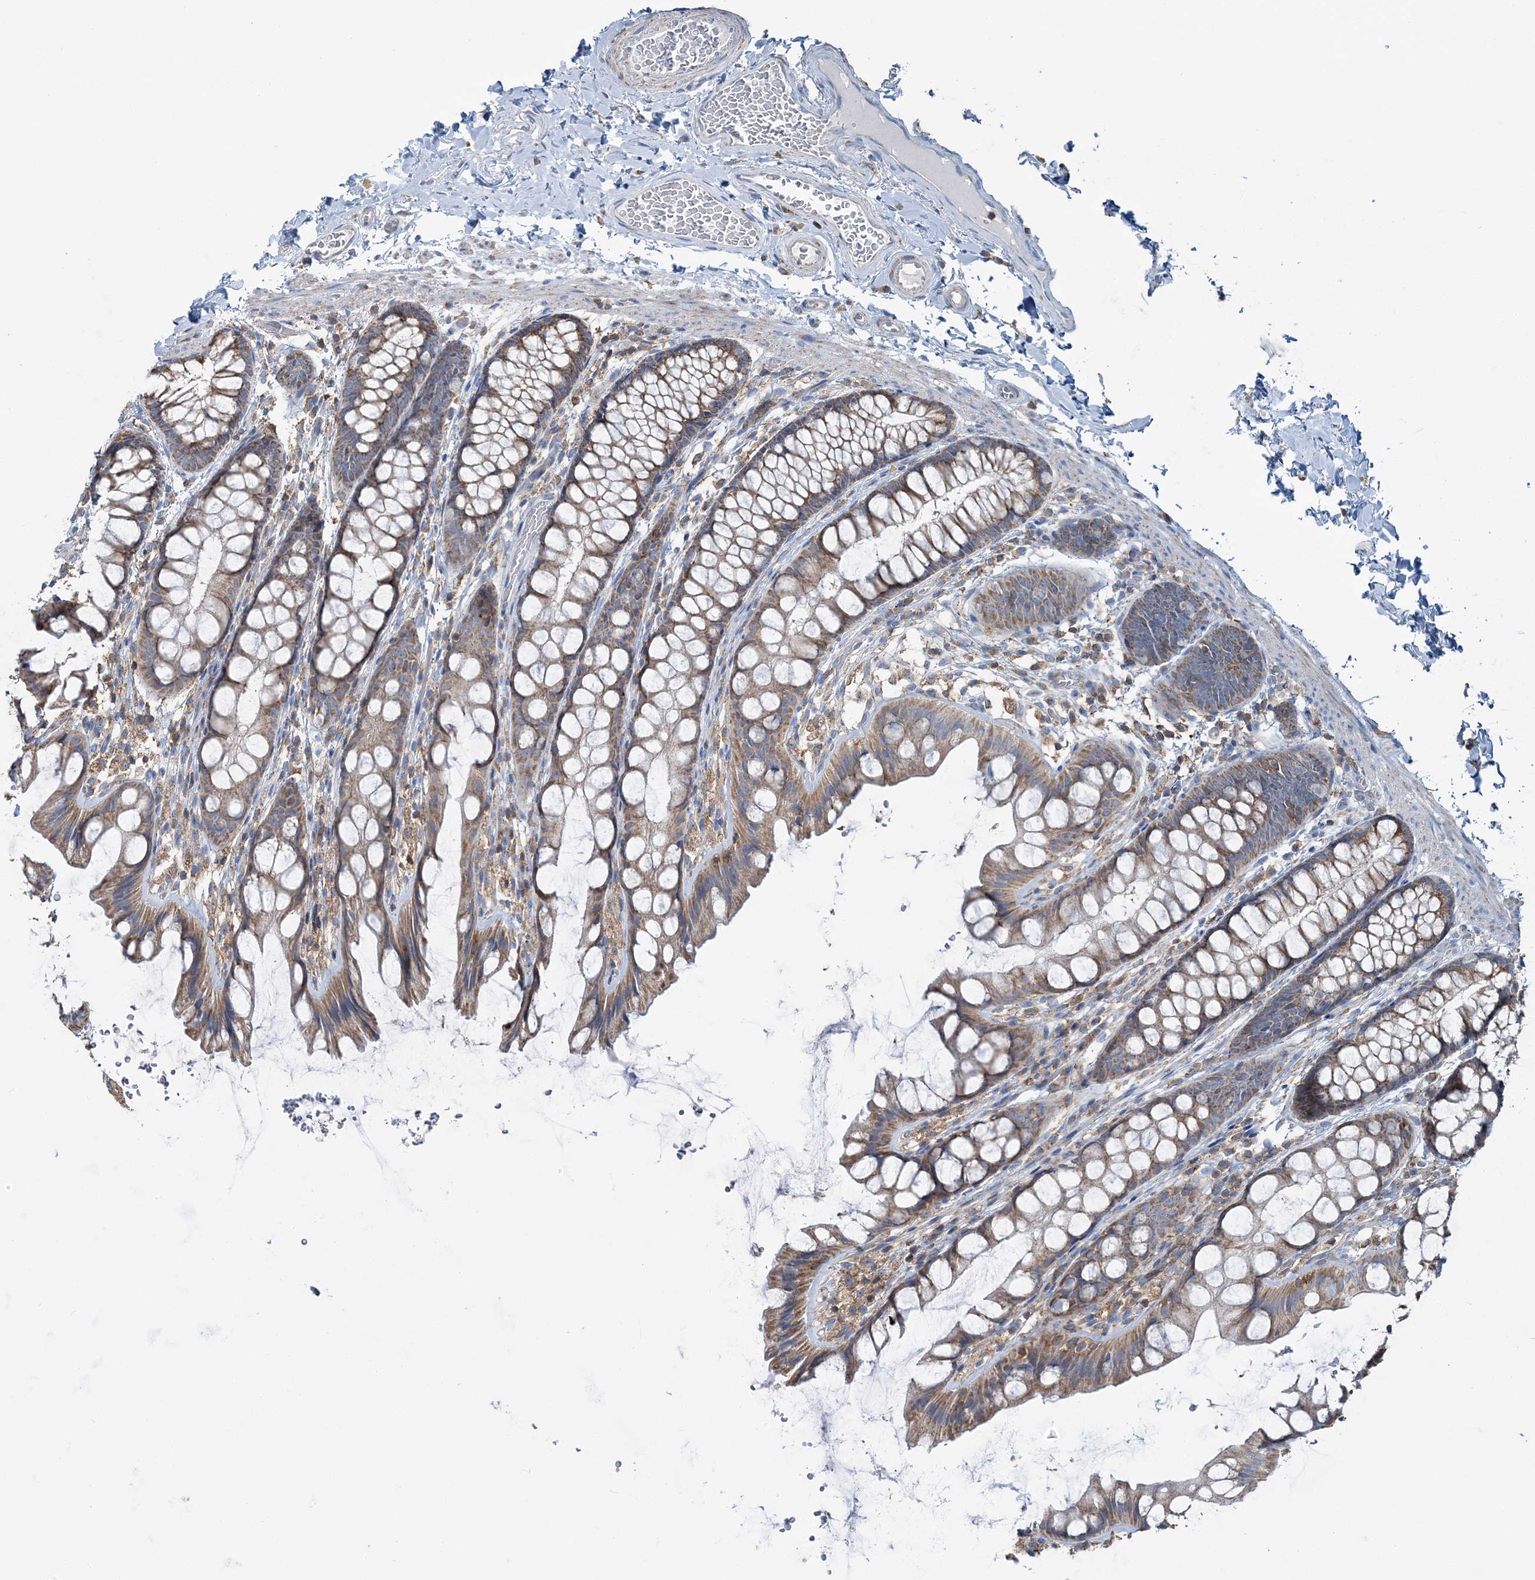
{"staining": {"intensity": "weak", "quantity": ">75%", "location": "cytoplasmic/membranous"}, "tissue": "colon", "cell_type": "Endothelial cells", "image_type": "normal", "snomed": [{"axis": "morphology", "description": "Normal tissue, NOS"}, {"axis": "topography", "description": "Colon"}], "caption": "Immunohistochemistry (IHC) micrograph of benign human colon stained for a protein (brown), which exhibits low levels of weak cytoplasmic/membranous expression in about >75% of endothelial cells.", "gene": "TMLHE", "patient": {"sex": "male", "age": 47}}